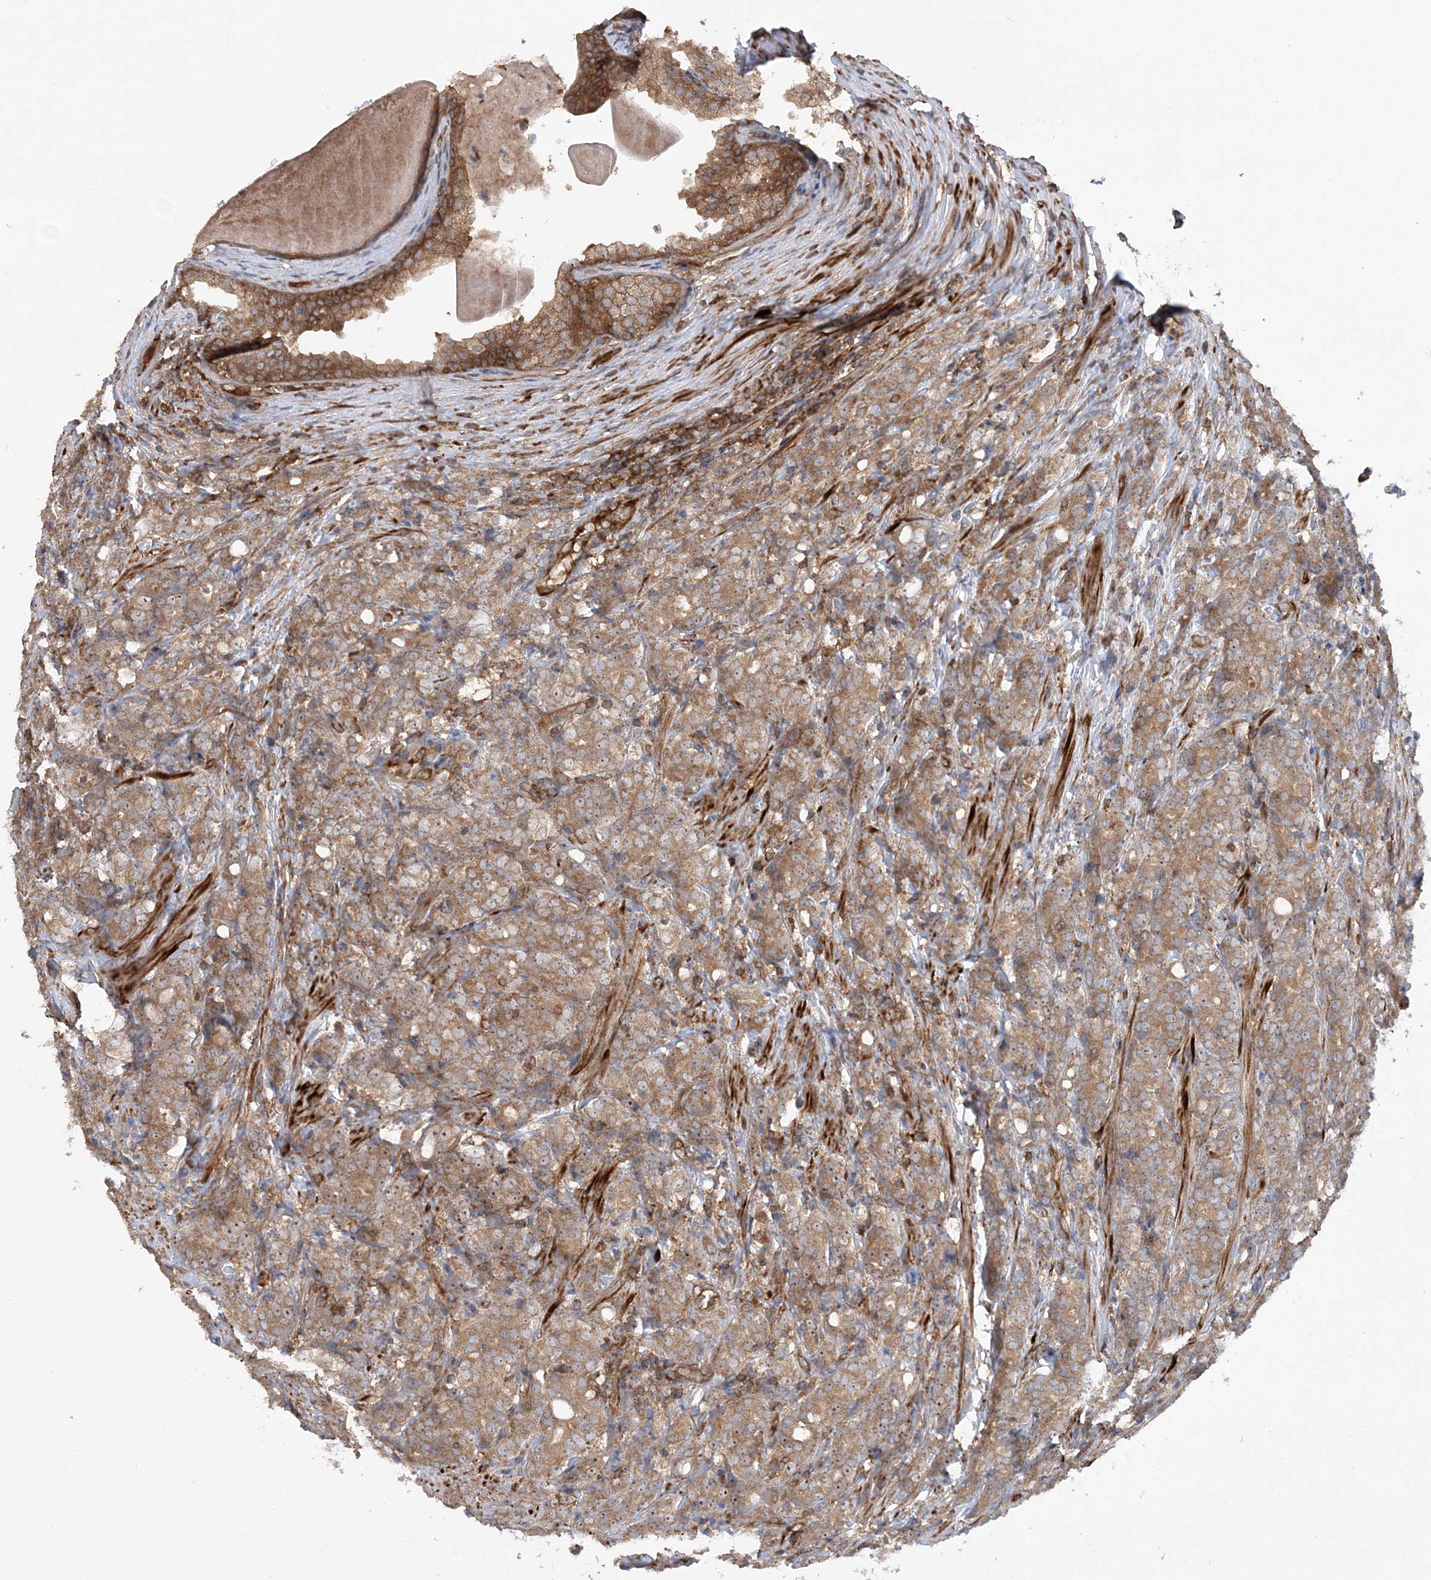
{"staining": {"intensity": "moderate", "quantity": ">75%", "location": "cytoplasmic/membranous,nuclear"}, "tissue": "prostate cancer", "cell_type": "Tumor cells", "image_type": "cancer", "snomed": [{"axis": "morphology", "description": "Adenocarcinoma, High grade"}, {"axis": "topography", "description": "Prostate"}], "caption": "Approximately >75% of tumor cells in human prostate high-grade adenocarcinoma exhibit moderate cytoplasmic/membranous and nuclear protein positivity as visualized by brown immunohistochemical staining.", "gene": "ACAP2", "patient": {"sex": "male", "age": 62}}